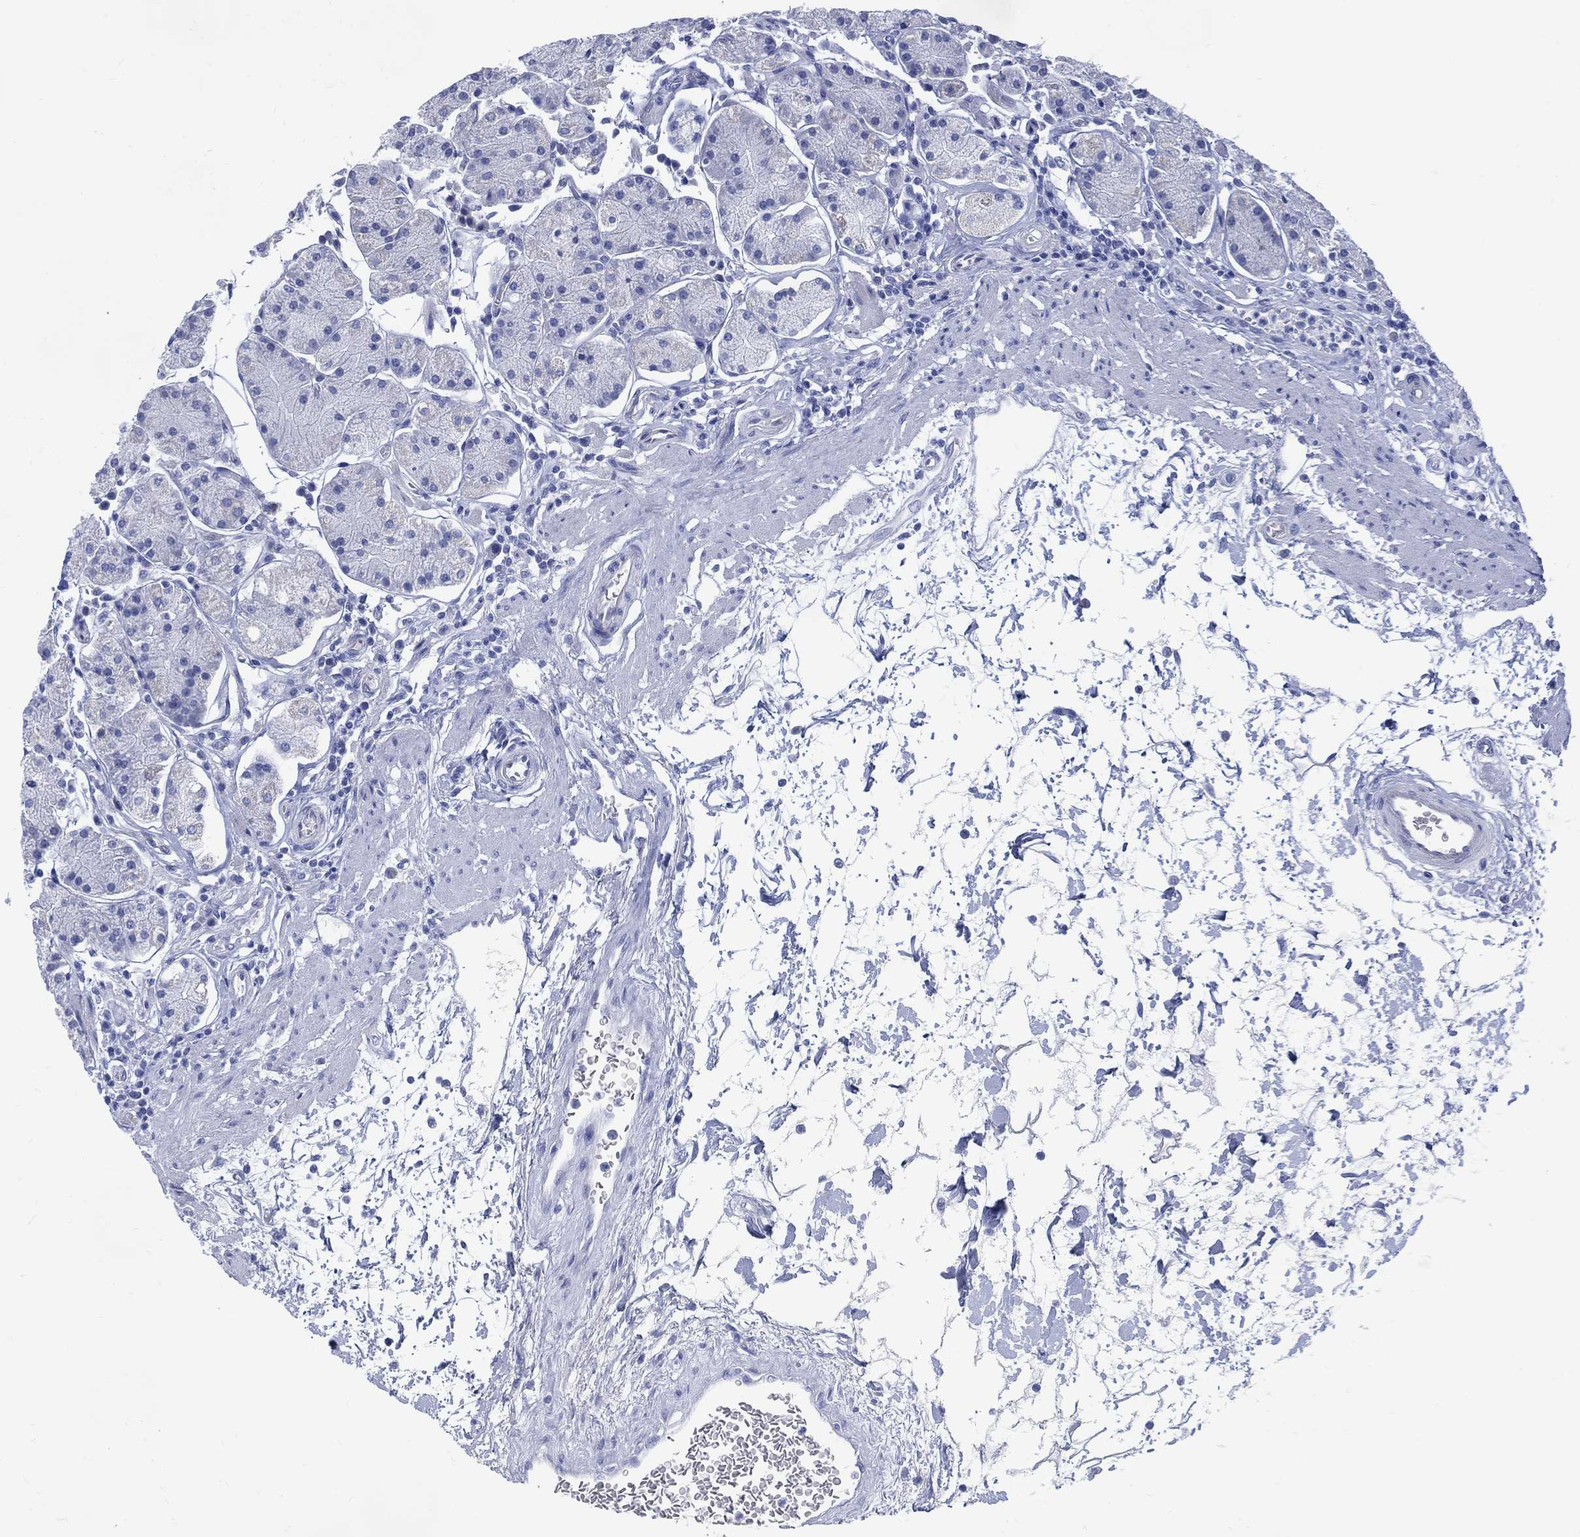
{"staining": {"intensity": "negative", "quantity": "none", "location": "none"}, "tissue": "stomach", "cell_type": "Glandular cells", "image_type": "normal", "snomed": [{"axis": "morphology", "description": "Normal tissue, NOS"}, {"axis": "topography", "description": "Stomach"}], "caption": "Immunohistochemistry (IHC) image of unremarkable stomach: stomach stained with DAB shows no significant protein expression in glandular cells. The staining was performed using DAB to visualize the protein expression in brown, while the nuclei were stained in blue with hematoxylin (Magnification: 20x).", "gene": "DDI1", "patient": {"sex": "male", "age": 54}}